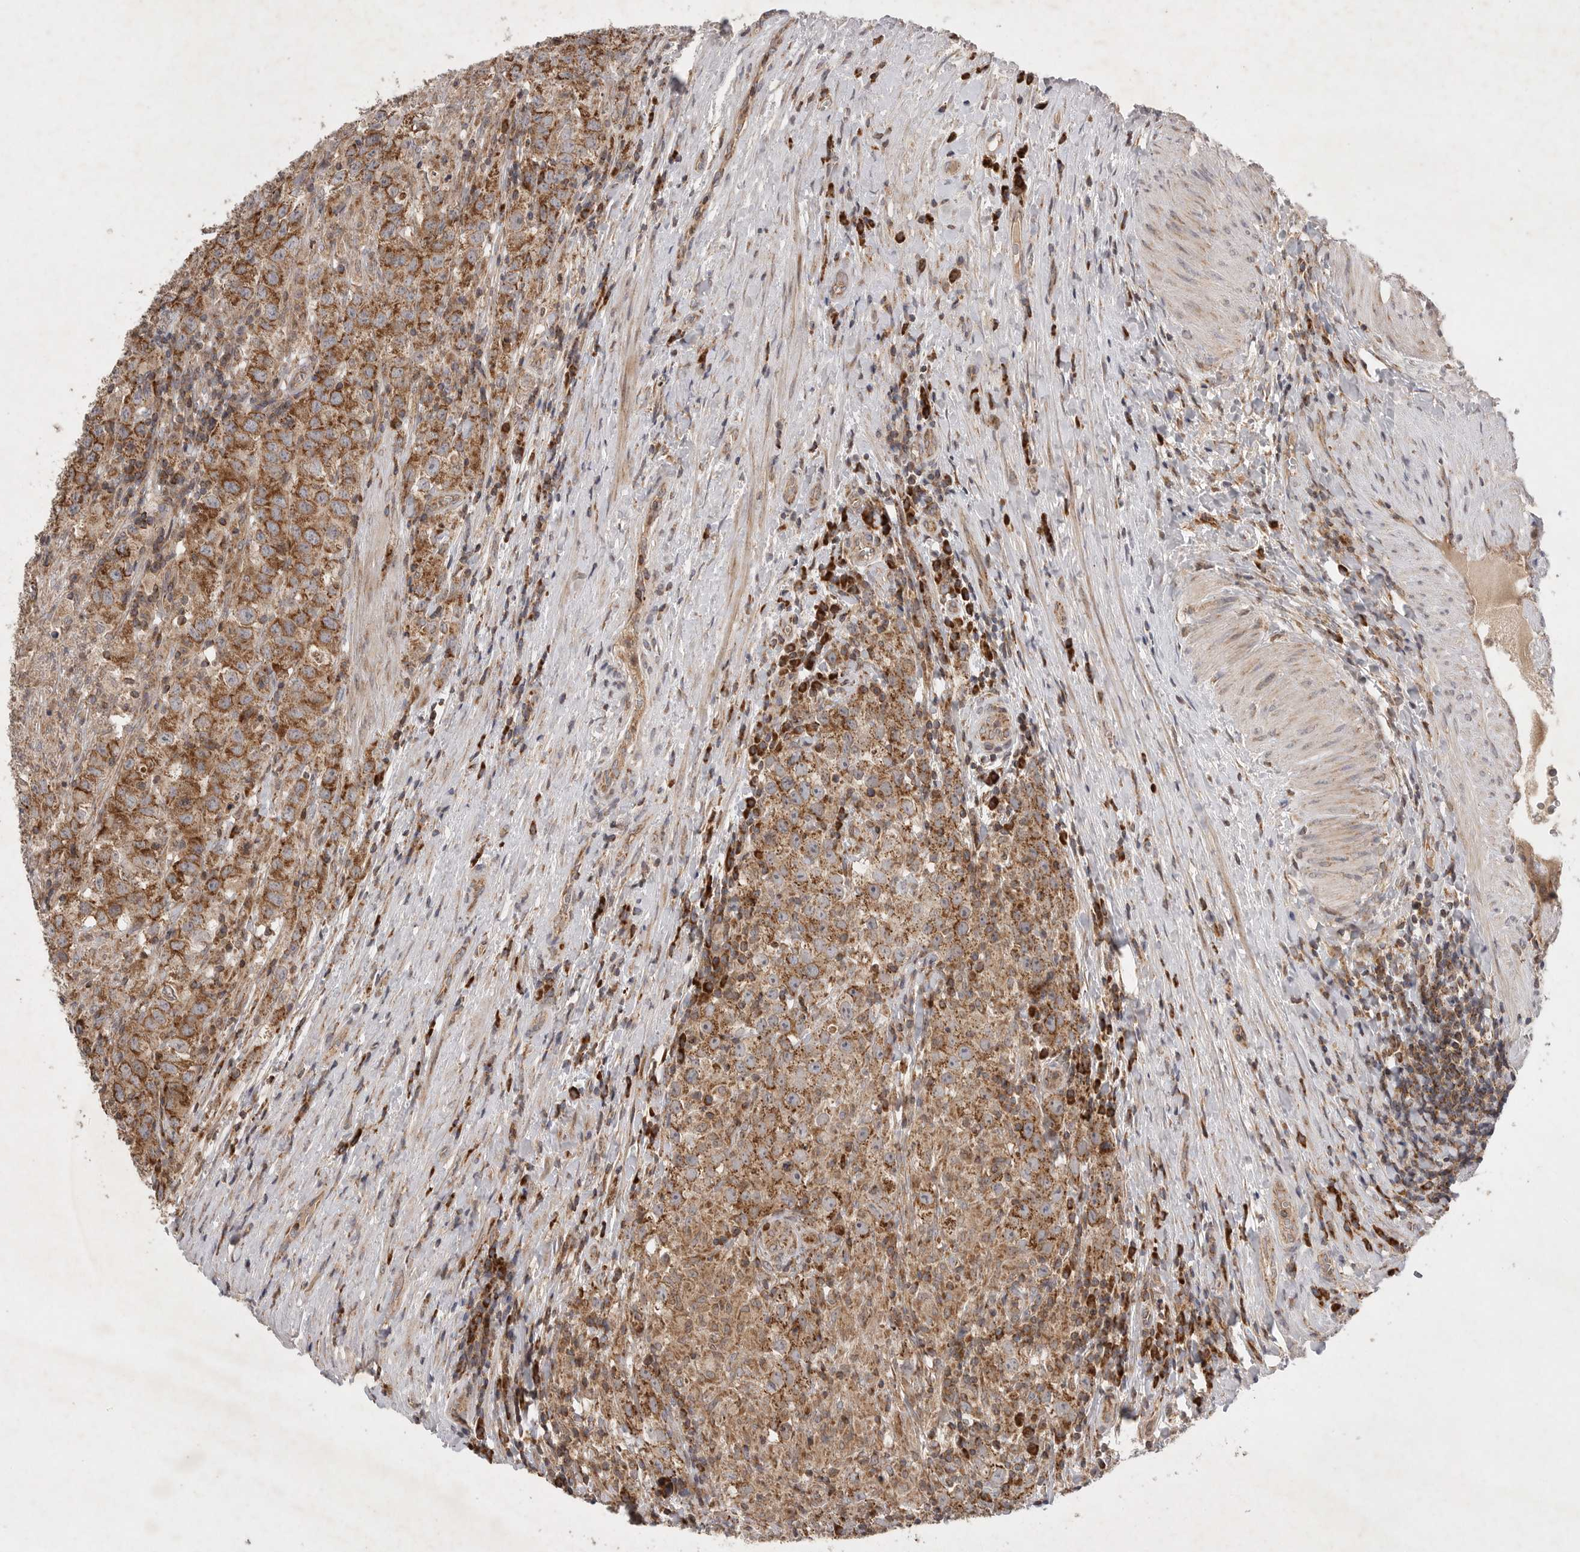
{"staining": {"intensity": "moderate", "quantity": ">75%", "location": "cytoplasmic/membranous"}, "tissue": "testis cancer", "cell_type": "Tumor cells", "image_type": "cancer", "snomed": [{"axis": "morphology", "description": "Seminoma, NOS"}, {"axis": "morphology", "description": "Carcinoma, Embryonal, NOS"}, {"axis": "topography", "description": "Testis"}], "caption": "The histopathology image shows immunohistochemical staining of testis seminoma. There is moderate cytoplasmic/membranous staining is present in about >75% of tumor cells.", "gene": "KIF21B", "patient": {"sex": "male", "age": 43}}